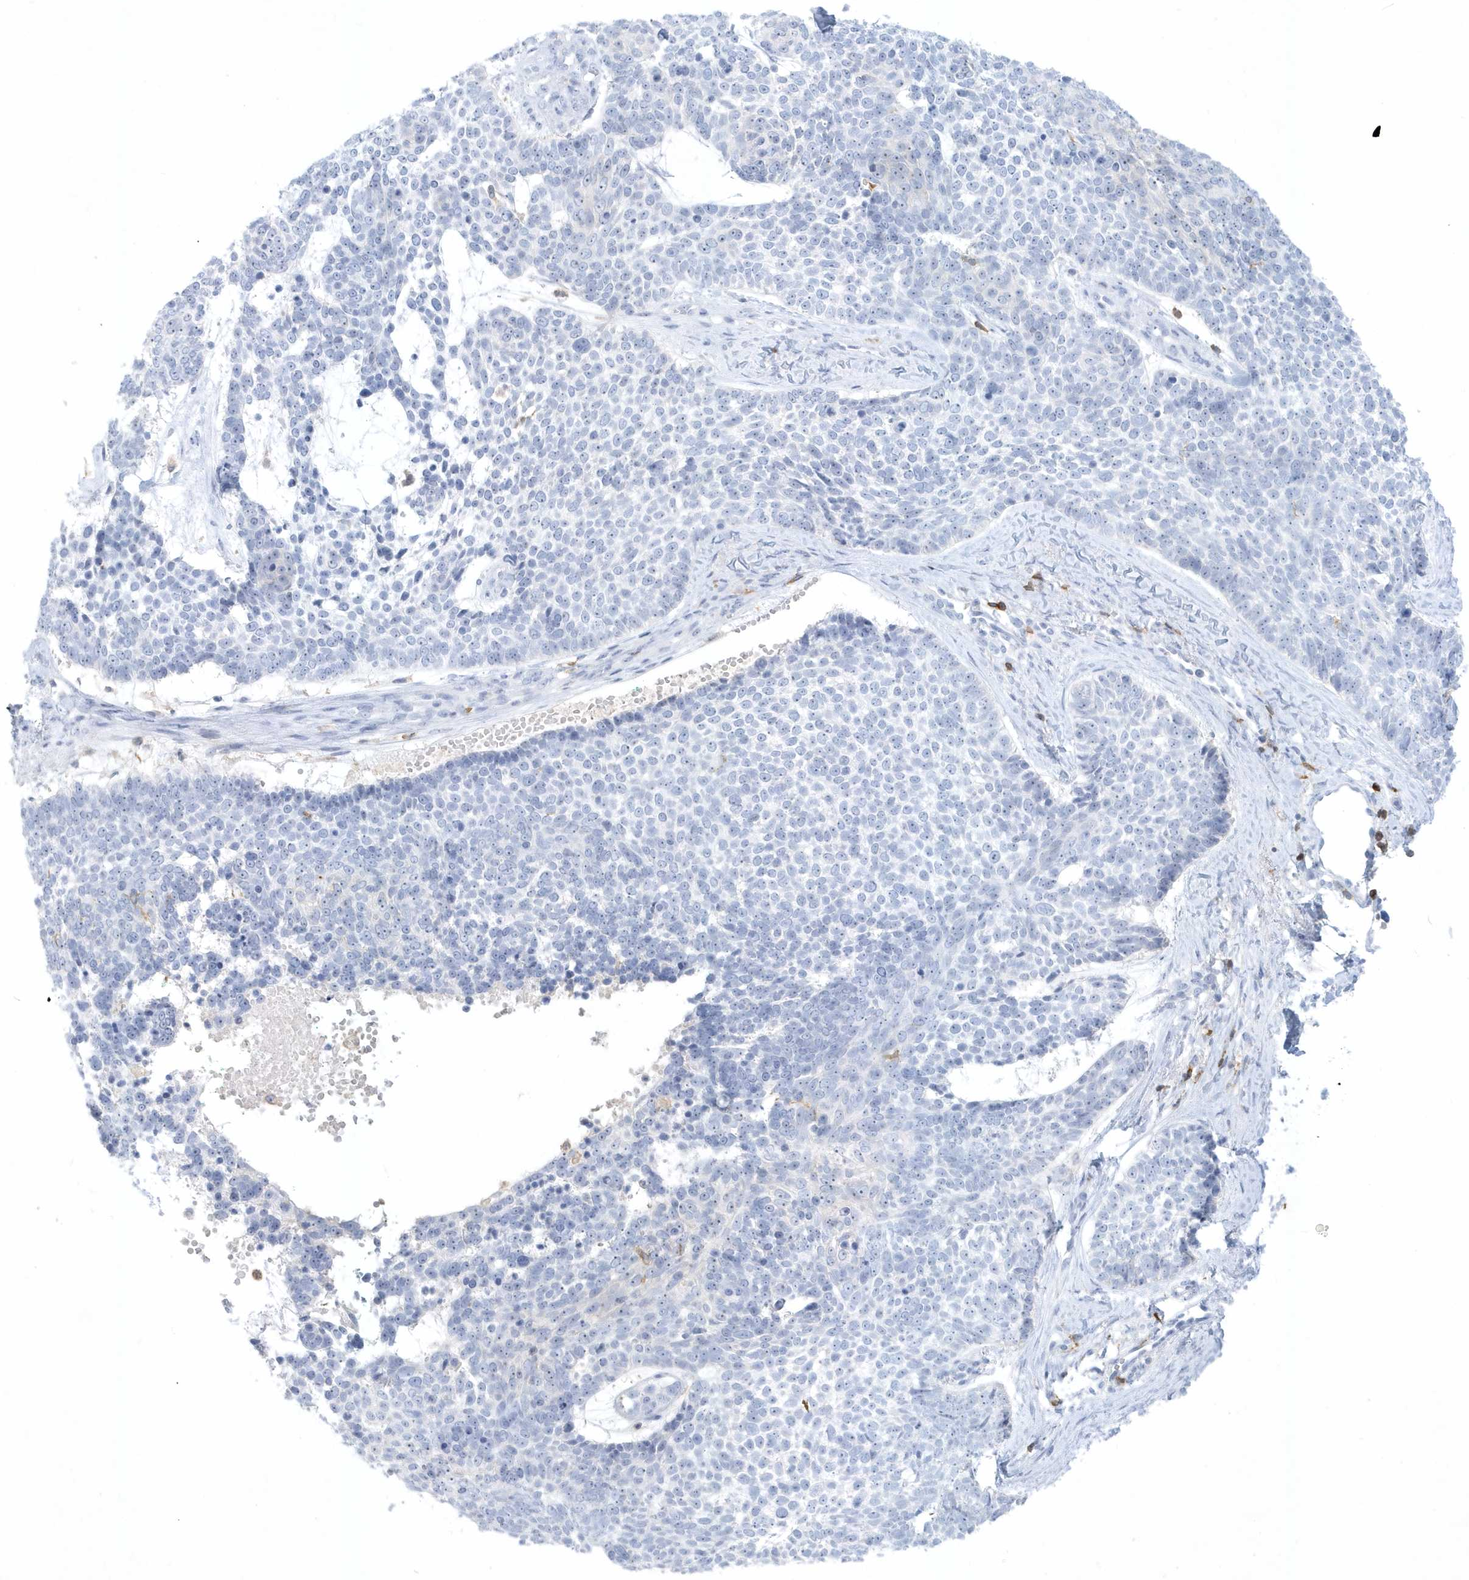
{"staining": {"intensity": "negative", "quantity": "none", "location": "none"}, "tissue": "skin cancer", "cell_type": "Tumor cells", "image_type": "cancer", "snomed": [{"axis": "morphology", "description": "Basal cell carcinoma"}, {"axis": "topography", "description": "Skin"}], "caption": "Immunohistochemistry (IHC) photomicrograph of neoplastic tissue: human skin basal cell carcinoma stained with DAB (3,3'-diaminobenzidine) displays no significant protein expression in tumor cells. (DAB (3,3'-diaminobenzidine) immunohistochemistry visualized using brightfield microscopy, high magnification).", "gene": "PSD4", "patient": {"sex": "female", "age": 81}}